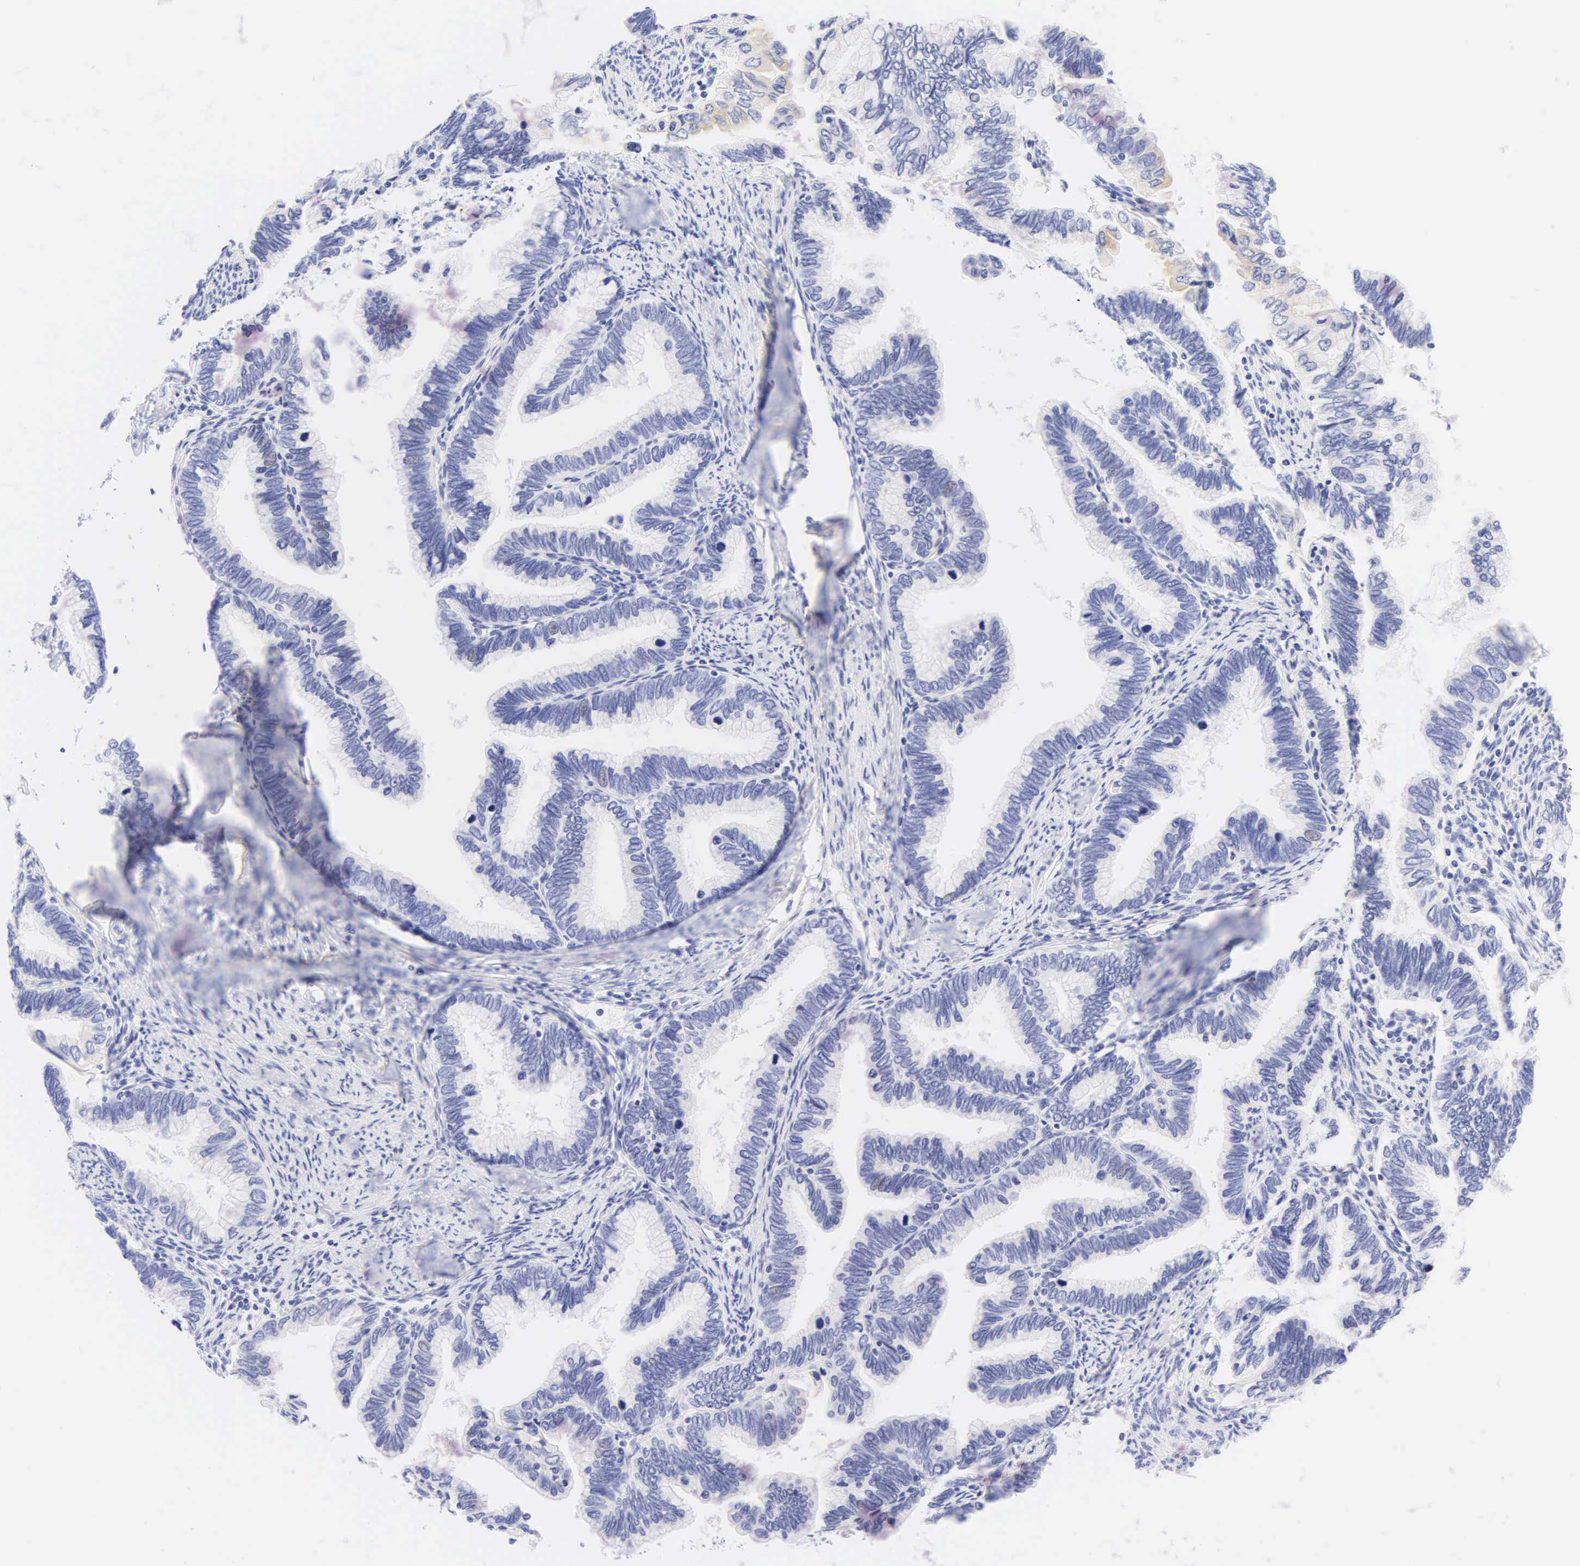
{"staining": {"intensity": "negative", "quantity": "none", "location": "none"}, "tissue": "cervical cancer", "cell_type": "Tumor cells", "image_type": "cancer", "snomed": [{"axis": "morphology", "description": "Adenocarcinoma, NOS"}, {"axis": "topography", "description": "Cervix"}], "caption": "Immunohistochemical staining of cervical cancer reveals no significant expression in tumor cells.", "gene": "KRT20", "patient": {"sex": "female", "age": 49}}